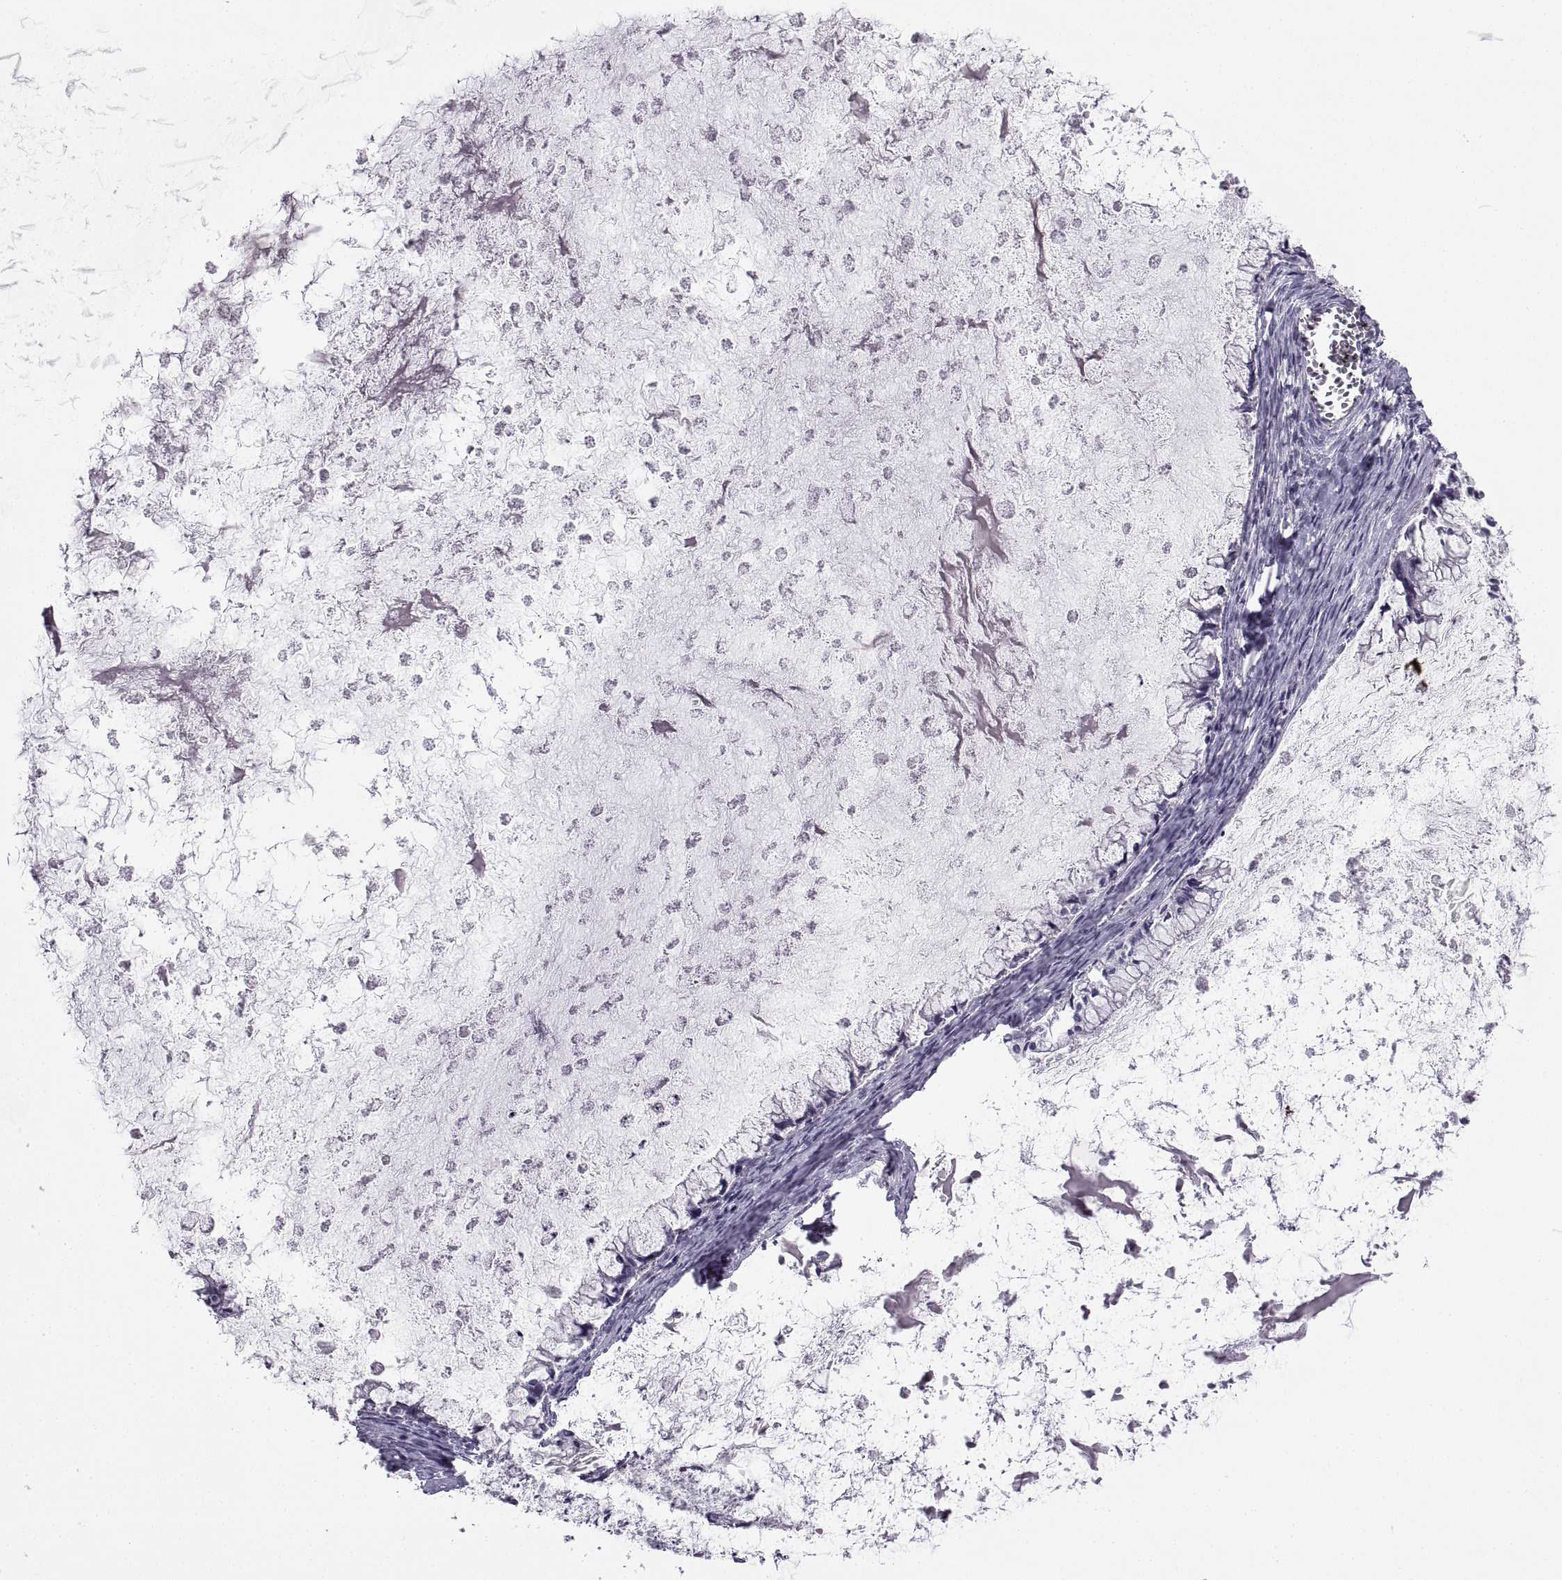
{"staining": {"intensity": "negative", "quantity": "none", "location": "none"}, "tissue": "ovarian cancer", "cell_type": "Tumor cells", "image_type": "cancer", "snomed": [{"axis": "morphology", "description": "Cystadenocarcinoma, mucinous, NOS"}, {"axis": "topography", "description": "Ovary"}], "caption": "Immunohistochemistry (IHC) of mucinous cystadenocarcinoma (ovarian) shows no expression in tumor cells.", "gene": "BSPH1", "patient": {"sex": "female", "age": 67}}